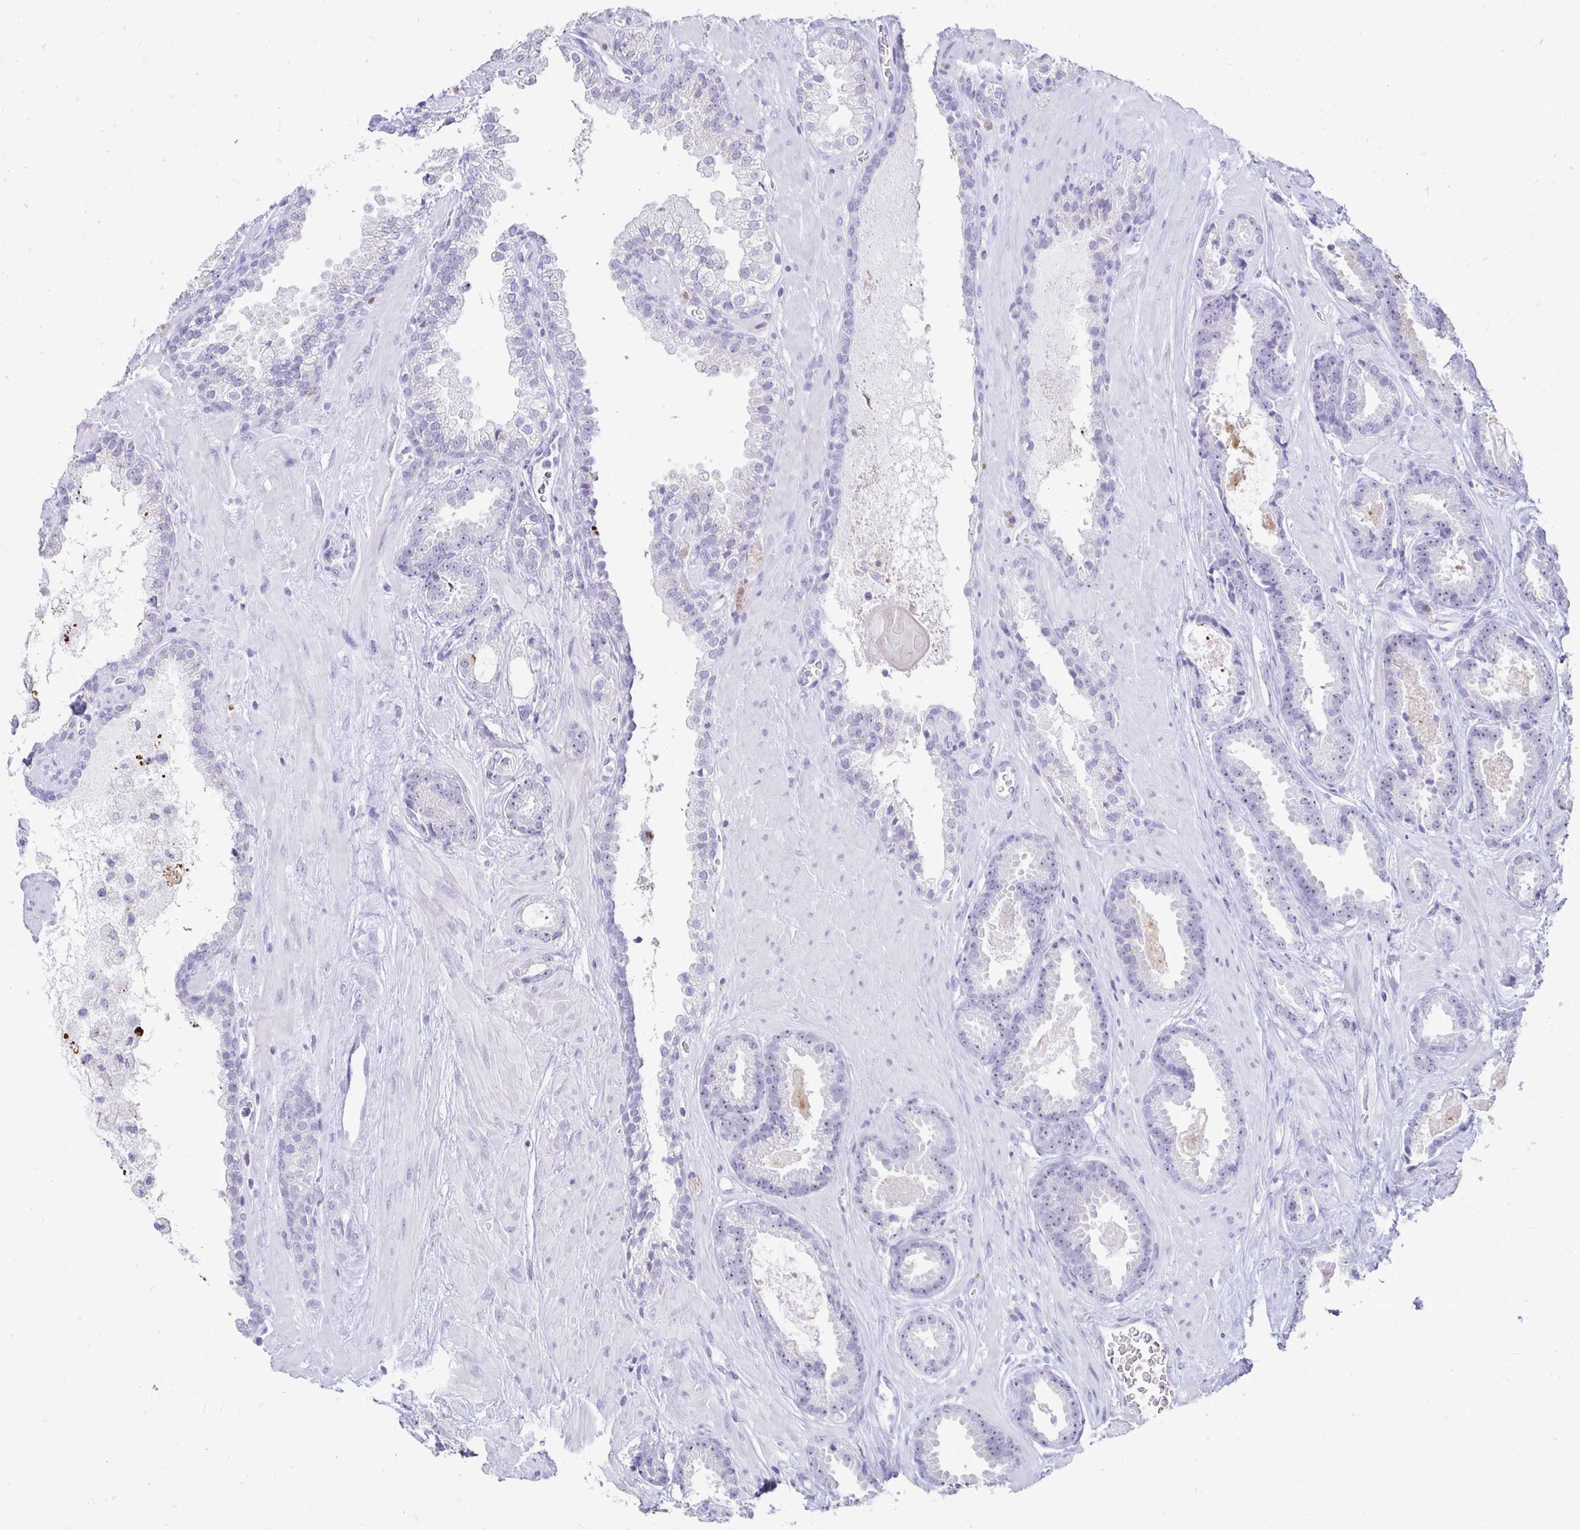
{"staining": {"intensity": "weak", "quantity": "25%-75%", "location": "nuclear"}, "tissue": "prostate cancer", "cell_type": "Tumor cells", "image_type": "cancer", "snomed": [{"axis": "morphology", "description": "Adenocarcinoma, Low grade"}, {"axis": "topography", "description": "Prostate"}], "caption": "Immunohistochemical staining of human prostate cancer (low-grade adenocarcinoma) reveals low levels of weak nuclear protein expression in about 25%-75% of tumor cells. (DAB = brown stain, brightfield microscopy at high magnification).", "gene": "CST6", "patient": {"sex": "male", "age": 62}}